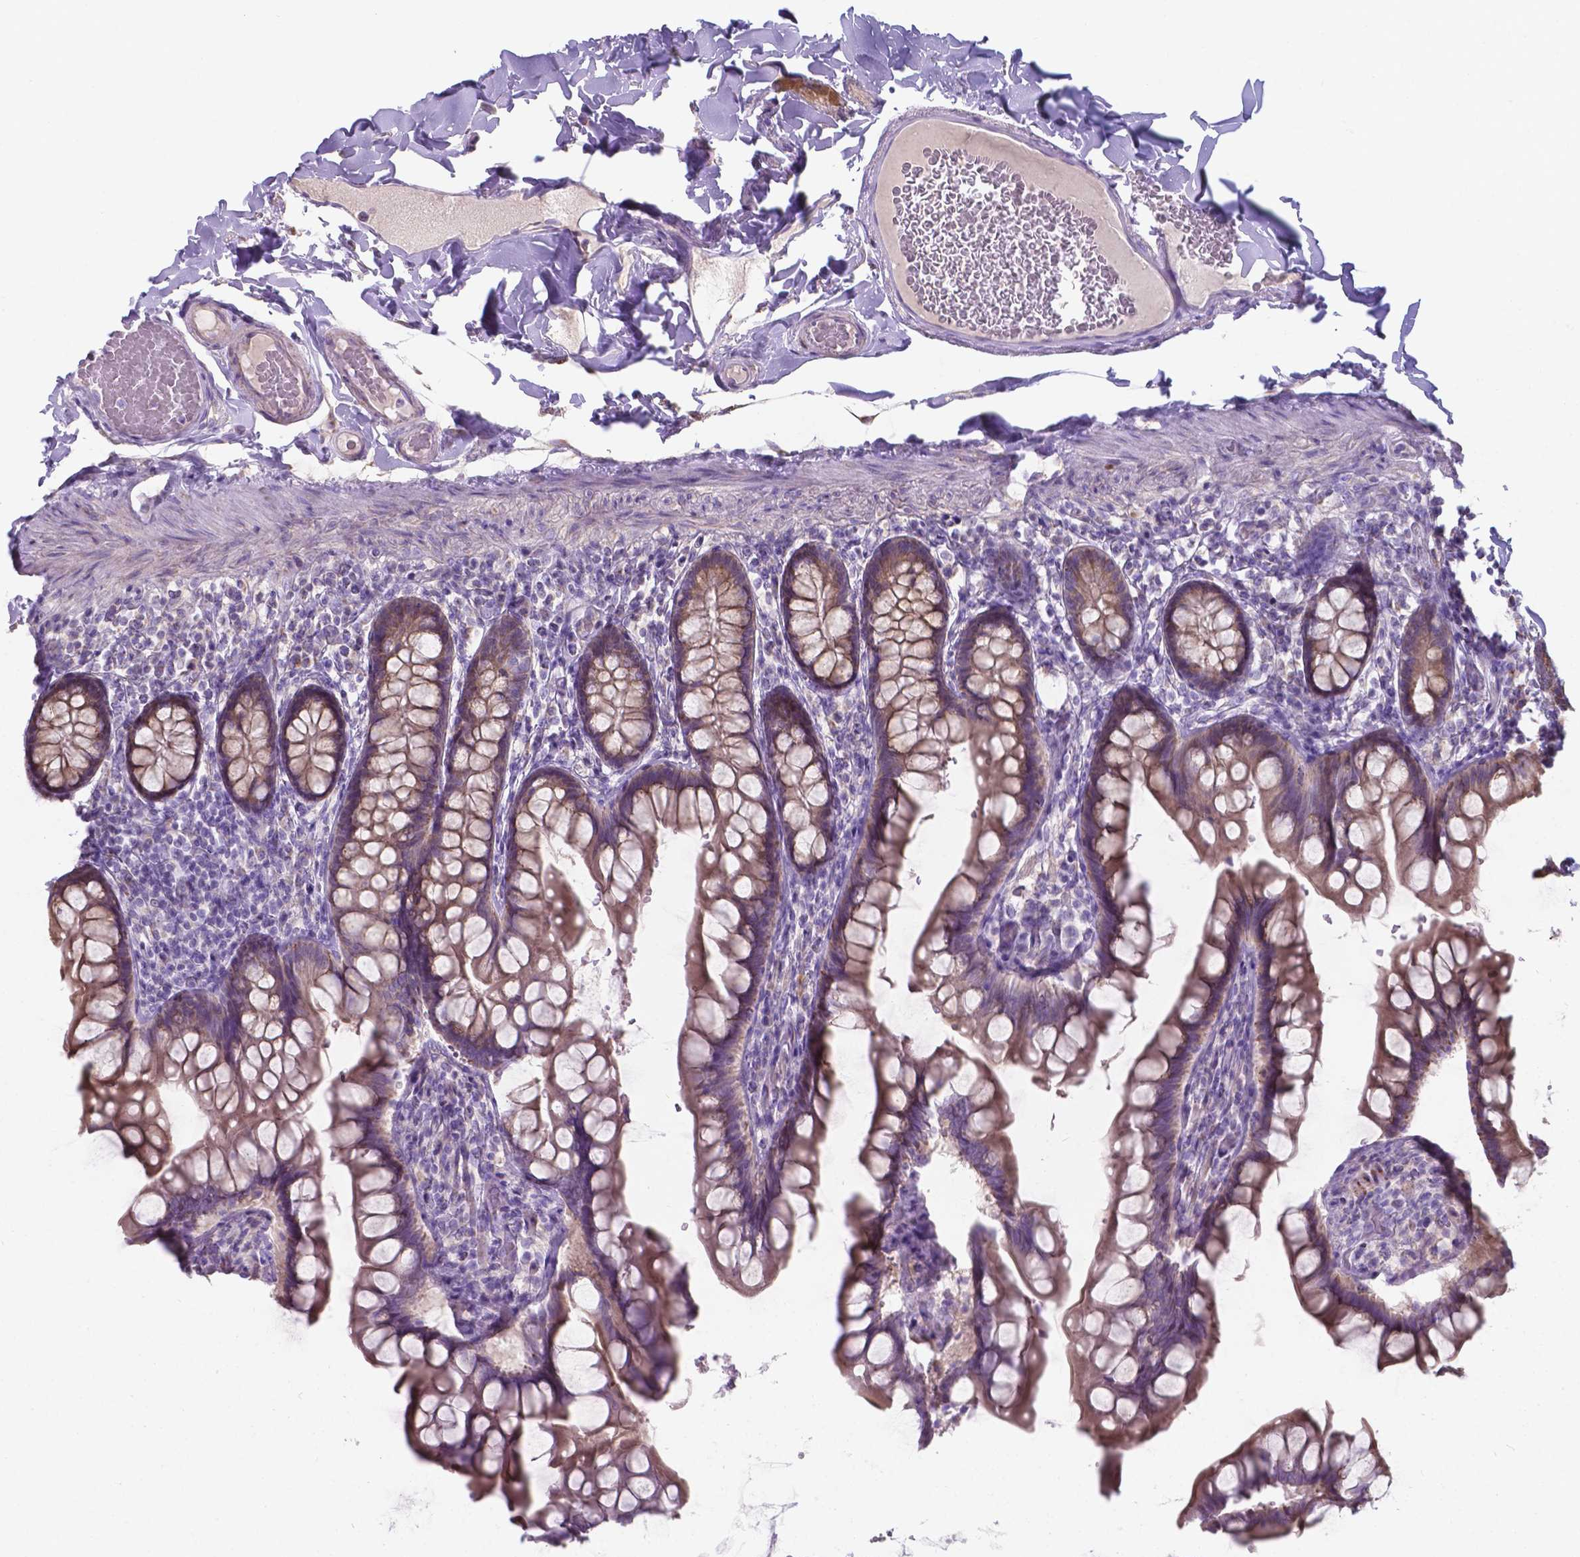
{"staining": {"intensity": "moderate", "quantity": "25%-75%", "location": "cytoplasmic/membranous"}, "tissue": "small intestine", "cell_type": "Glandular cells", "image_type": "normal", "snomed": [{"axis": "morphology", "description": "Normal tissue, NOS"}, {"axis": "topography", "description": "Small intestine"}], "caption": "Immunohistochemical staining of benign small intestine exhibits moderate cytoplasmic/membranous protein staining in about 25%-75% of glandular cells.", "gene": "FAM114A1", "patient": {"sex": "male", "age": 70}}